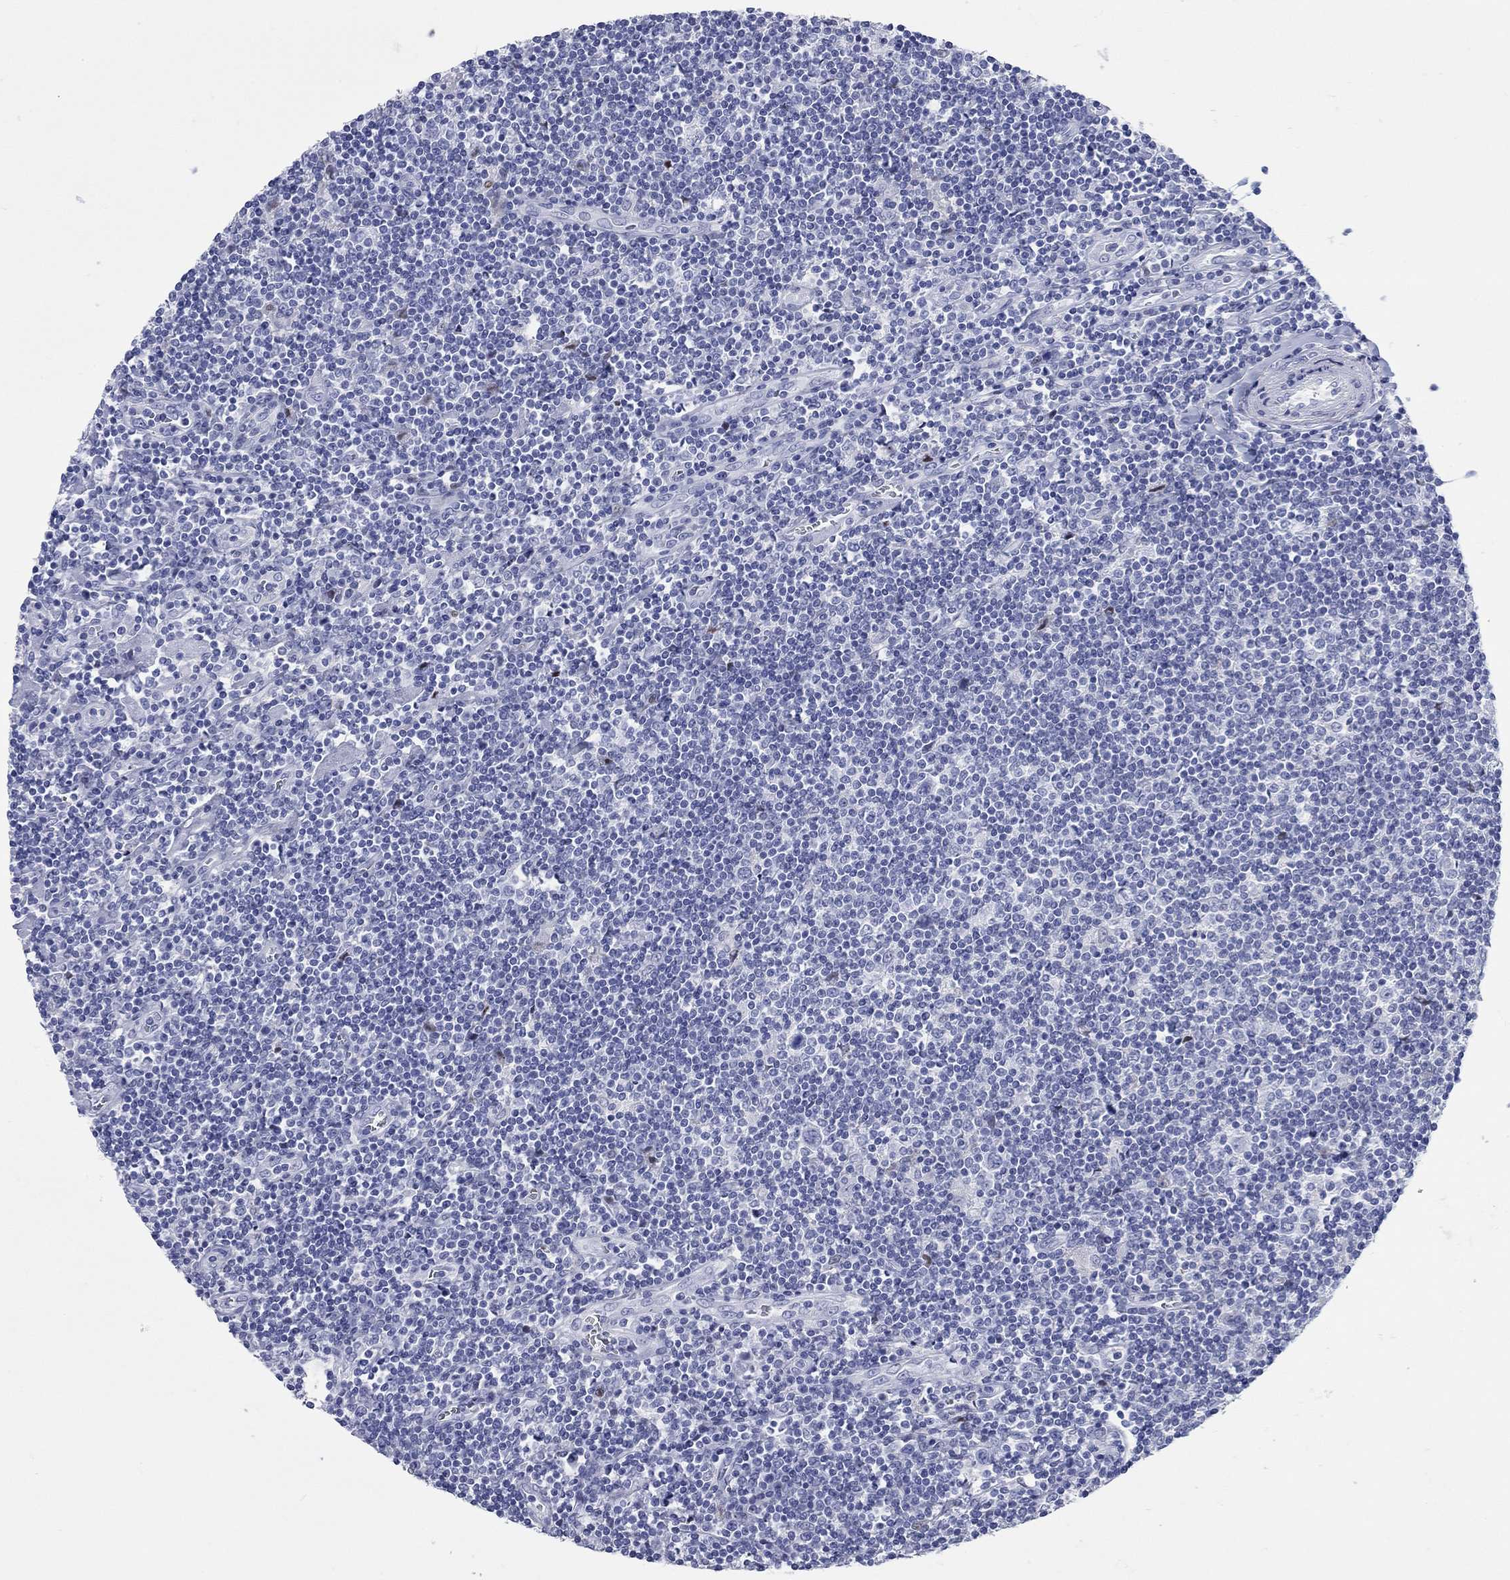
{"staining": {"intensity": "negative", "quantity": "none", "location": "none"}, "tissue": "lymphoma", "cell_type": "Tumor cells", "image_type": "cancer", "snomed": [{"axis": "morphology", "description": "Hodgkin's disease, NOS"}, {"axis": "topography", "description": "Lymph node"}], "caption": "This is a photomicrograph of immunohistochemistry (IHC) staining of Hodgkin's disease, which shows no positivity in tumor cells. Brightfield microscopy of immunohistochemistry (IHC) stained with DAB (3,3'-diaminobenzidine) (brown) and hematoxylin (blue), captured at high magnification.", "gene": "CCNA1", "patient": {"sex": "male", "age": 40}}